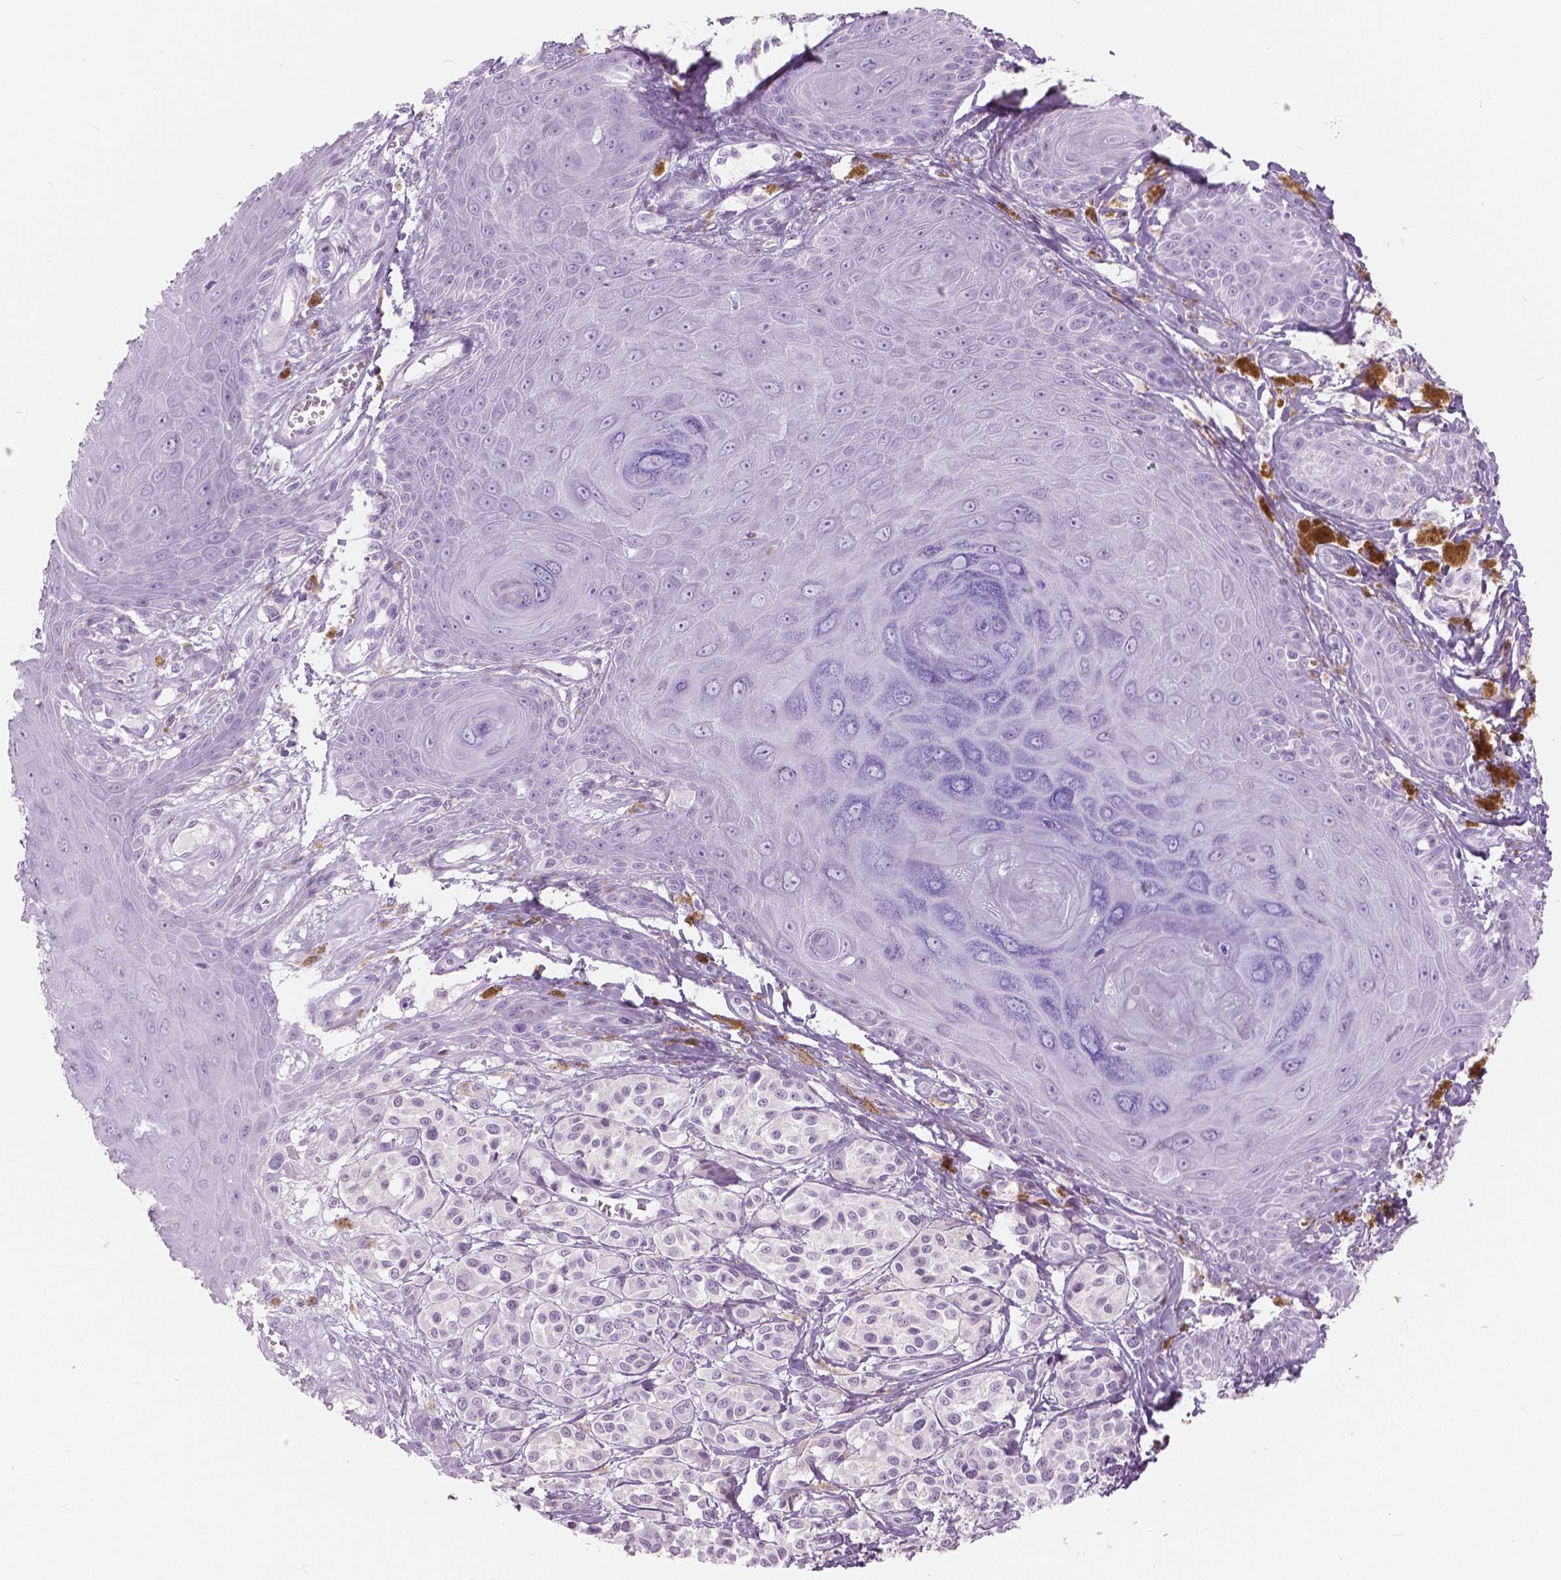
{"staining": {"intensity": "negative", "quantity": "none", "location": "none"}, "tissue": "melanoma", "cell_type": "Tumor cells", "image_type": "cancer", "snomed": [{"axis": "morphology", "description": "Malignant melanoma, NOS"}, {"axis": "topography", "description": "Skin"}], "caption": "The IHC histopathology image has no significant staining in tumor cells of malignant melanoma tissue.", "gene": "GALM", "patient": {"sex": "female", "age": 80}}